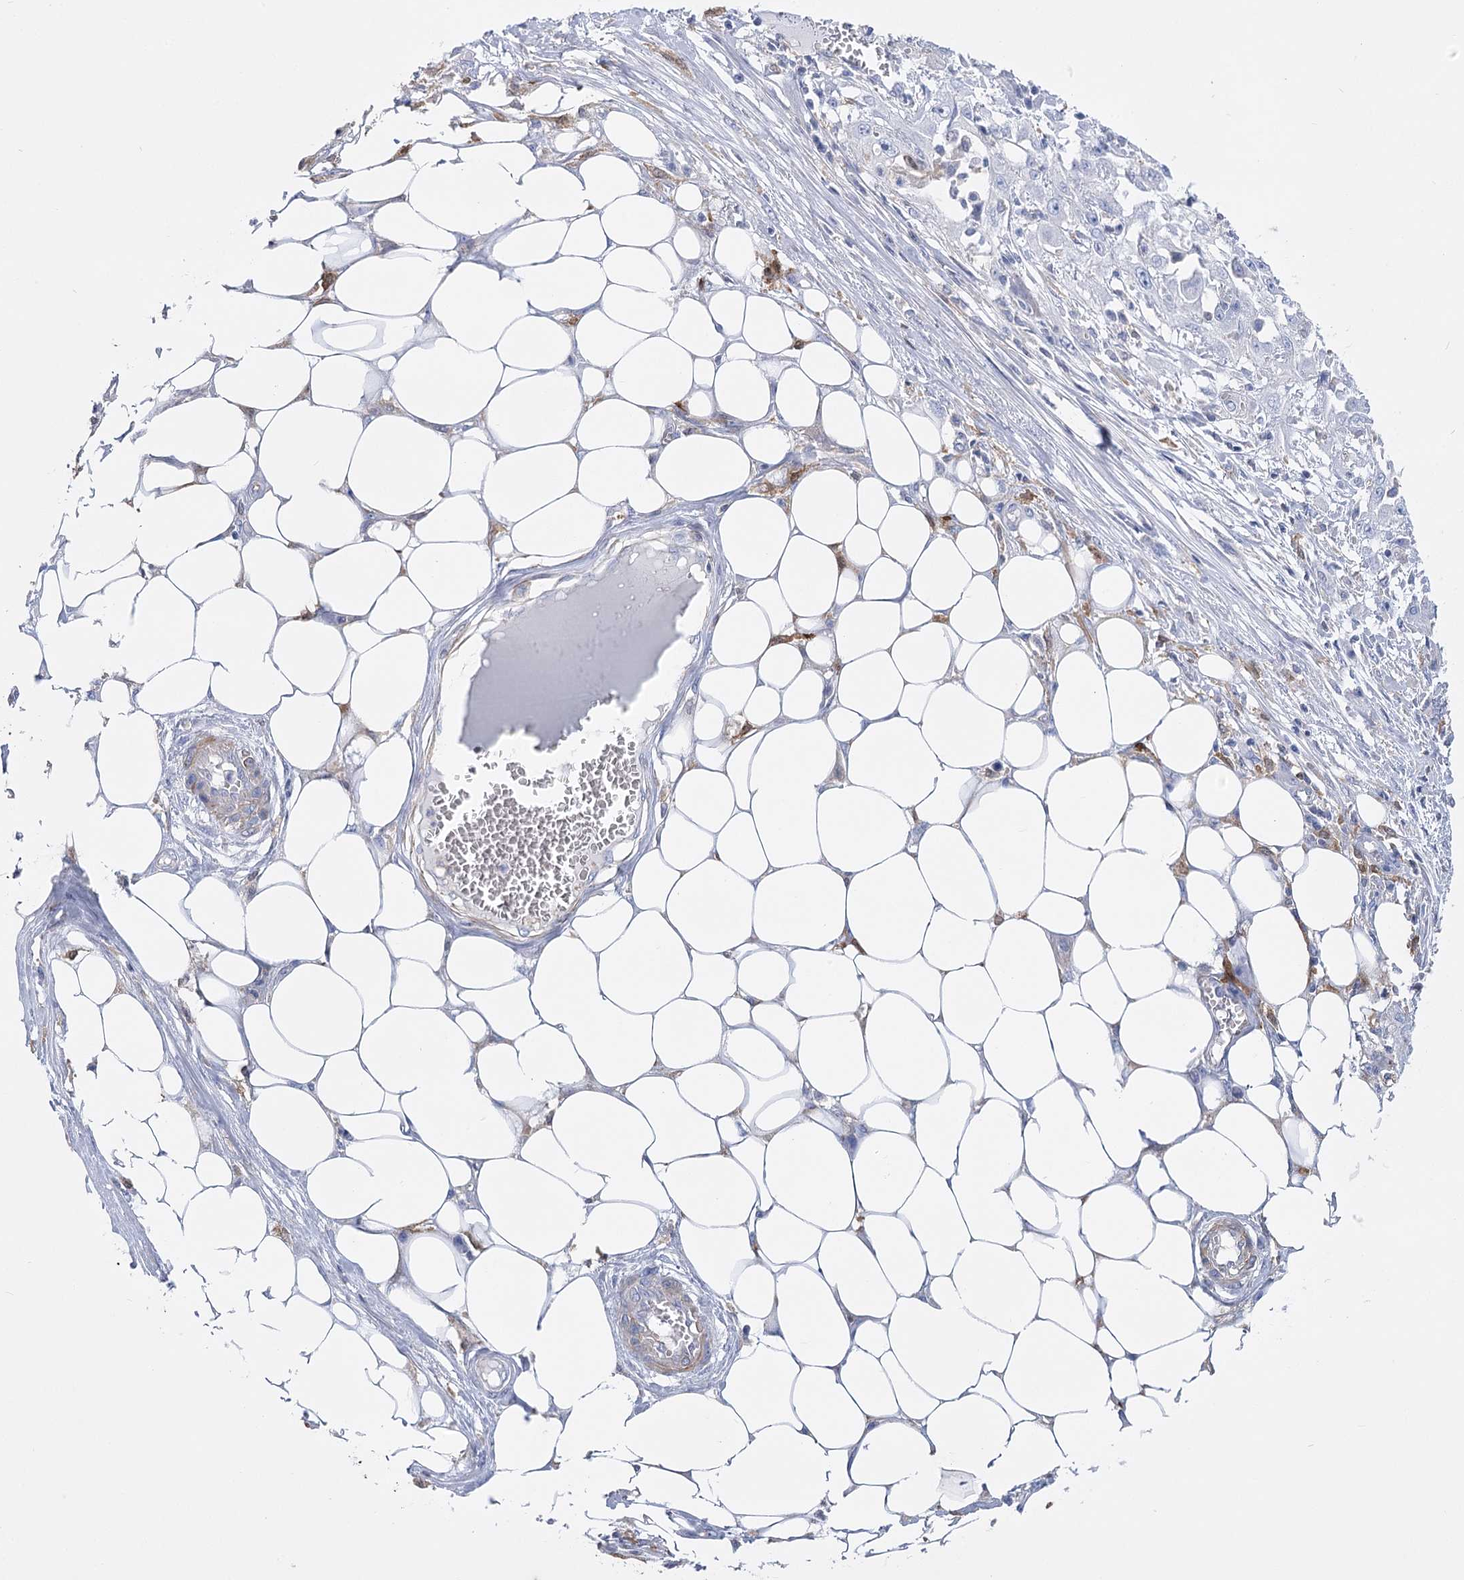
{"staining": {"intensity": "negative", "quantity": "none", "location": "none"}, "tissue": "skin cancer", "cell_type": "Tumor cells", "image_type": "cancer", "snomed": [{"axis": "morphology", "description": "Squamous cell carcinoma, NOS"}, {"axis": "morphology", "description": "Squamous cell carcinoma, metastatic, NOS"}, {"axis": "topography", "description": "Skin"}, {"axis": "topography", "description": "Lymph node"}], "caption": "This is an IHC image of human squamous cell carcinoma (skin). There is no staining in tumor cells.", "gene": "PCDHA1", "patient": {"sex": "male", "age": 75}}